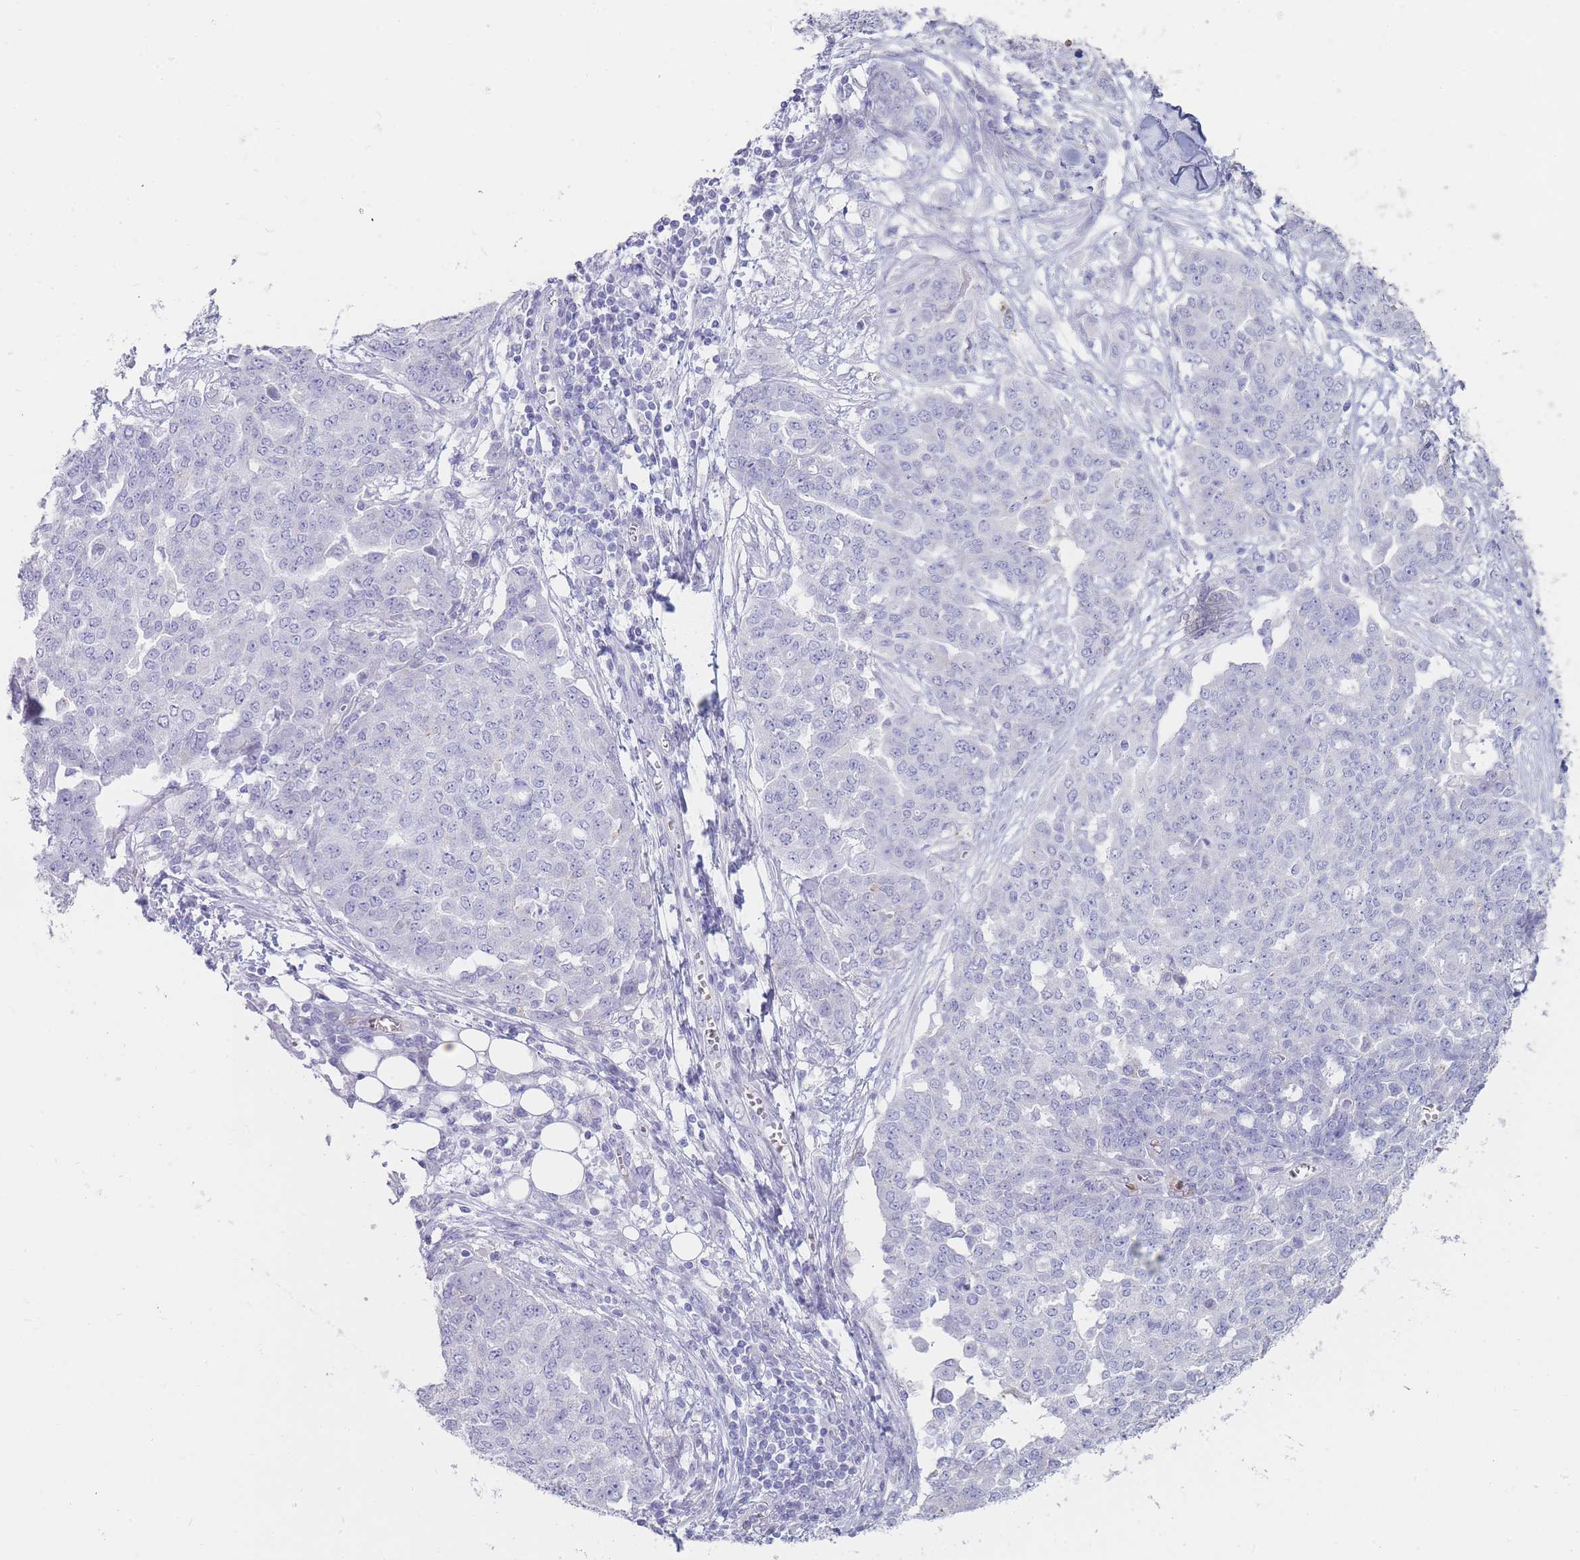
{"staining": {"intensity": "negative", "quantity": "none", "location": "none"}, "tissue": "ovarian cancer", "cell_type": "Tumor cells", "image_type": "cancer", "snomed": [{"axis": "morphology", "description": "Cystadenocarcinoma, serous, NOS"}, {"axis": "topography", "description": "Soft tissue"}, {"axis": "topography", "description": "Ovary"}], "caption": "This is an immunohistochemistry photomicrograph of ovarian serous cystadenocarcinoma. There is no positivity in tumor cells.", "gene": "HBG2", "patient": {"sex": "female", "age": 57}}